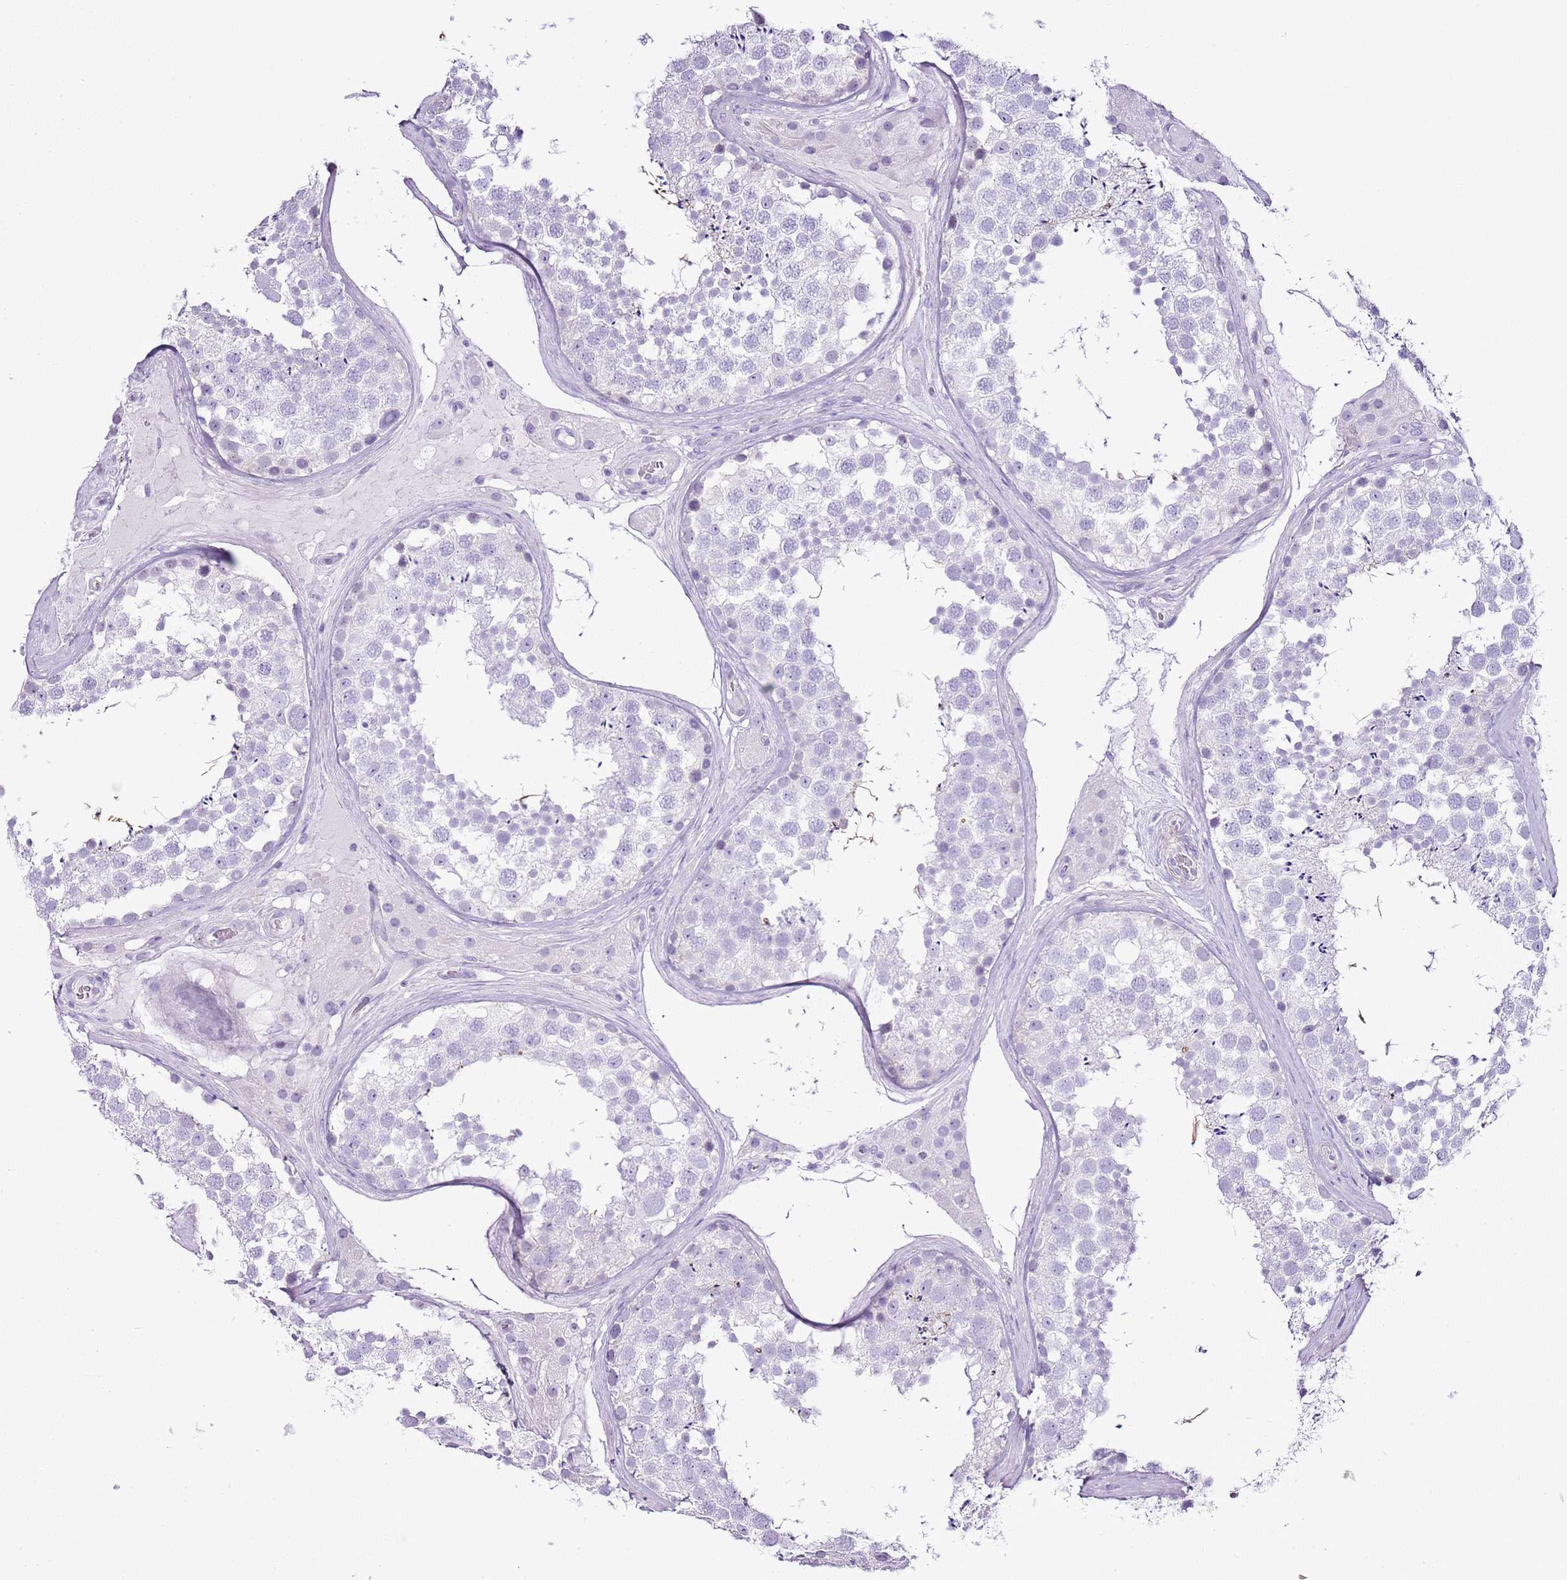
{"staining": {"intensity": "negative", "quantity": "none", "location": "none"}, "tissue": "testis", "cell_type": "Cells in seminiferous ducts", "image_type": "normal", "snomed": [{"axis": "morphology", "description": "Normal tissue, NOS"}, {"axis": "topography", "description": "Testis"}], "caption": "DAB (3,3'-diaminobenzidine) immunohistochemical staining of normal testis displays no significant staining in cells in seminiferous ducts. (Brightfield microscopy of DAB (3,3'-diaminobenzidine) immunohistochemistry at high magnification).", "gene": "SLC23A1", "patient": {"sex": "male", "age": 46}}